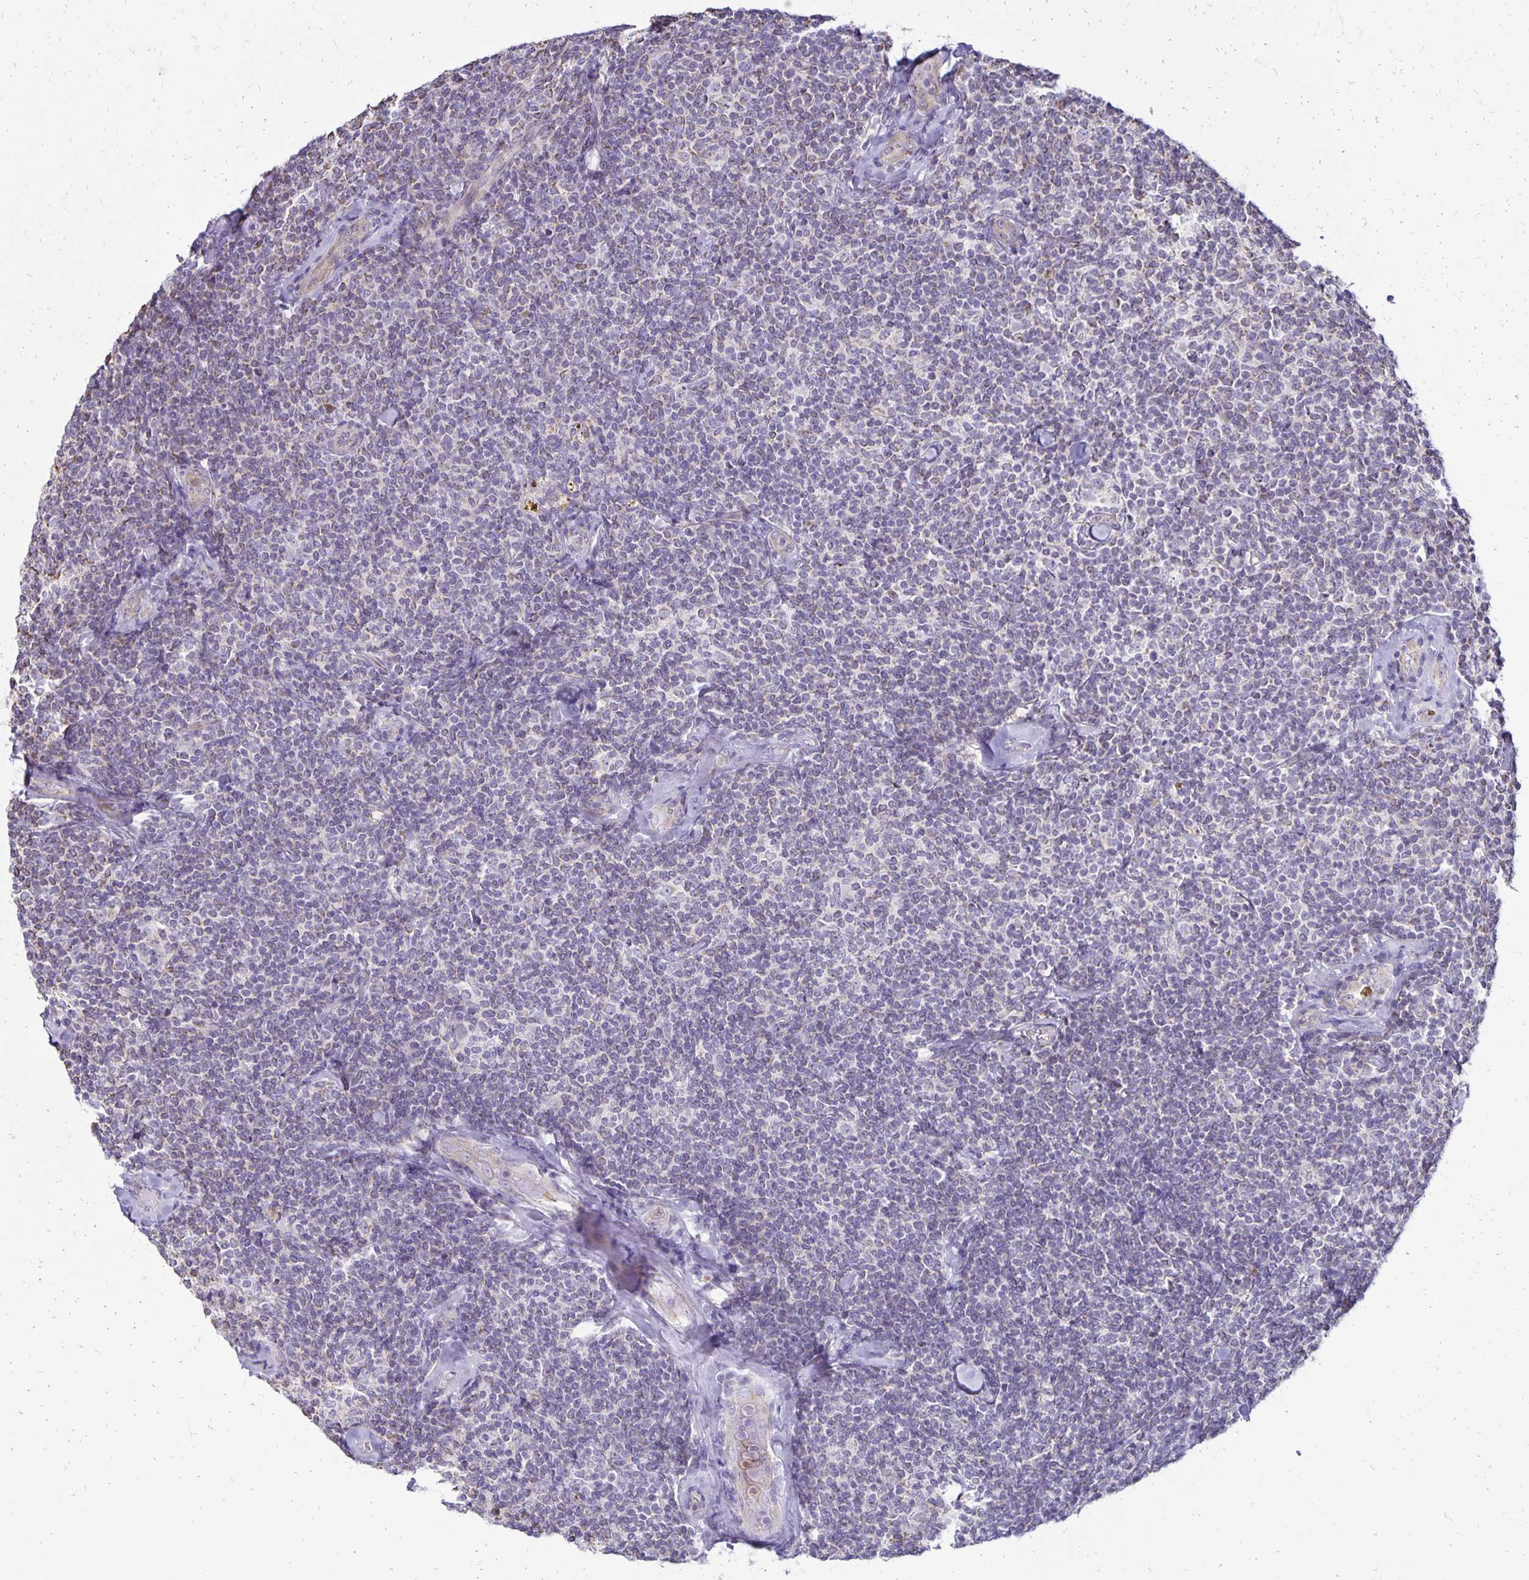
{"staining": {"intensity": "negative", "quantity": "none", "location": "none"}, "tissue": "lymphoma", "cell_type": "Tumor cells", "image_type": "cancer", "snomed": [{"axis": "morphology", "description": "Malignant lymphoma, non-Hodgkin's type, Low grade"}, {"axis": "topography", "description": "Lymph node"}], "caption": "This is an immunohistochemistry photomicrograph of low-grade malignant lymphoma, non-Hodgkin's type. There is no positivity in tumor cells.", "gene": "FN3K", "patient": {"sex": "female", "age": 56}}